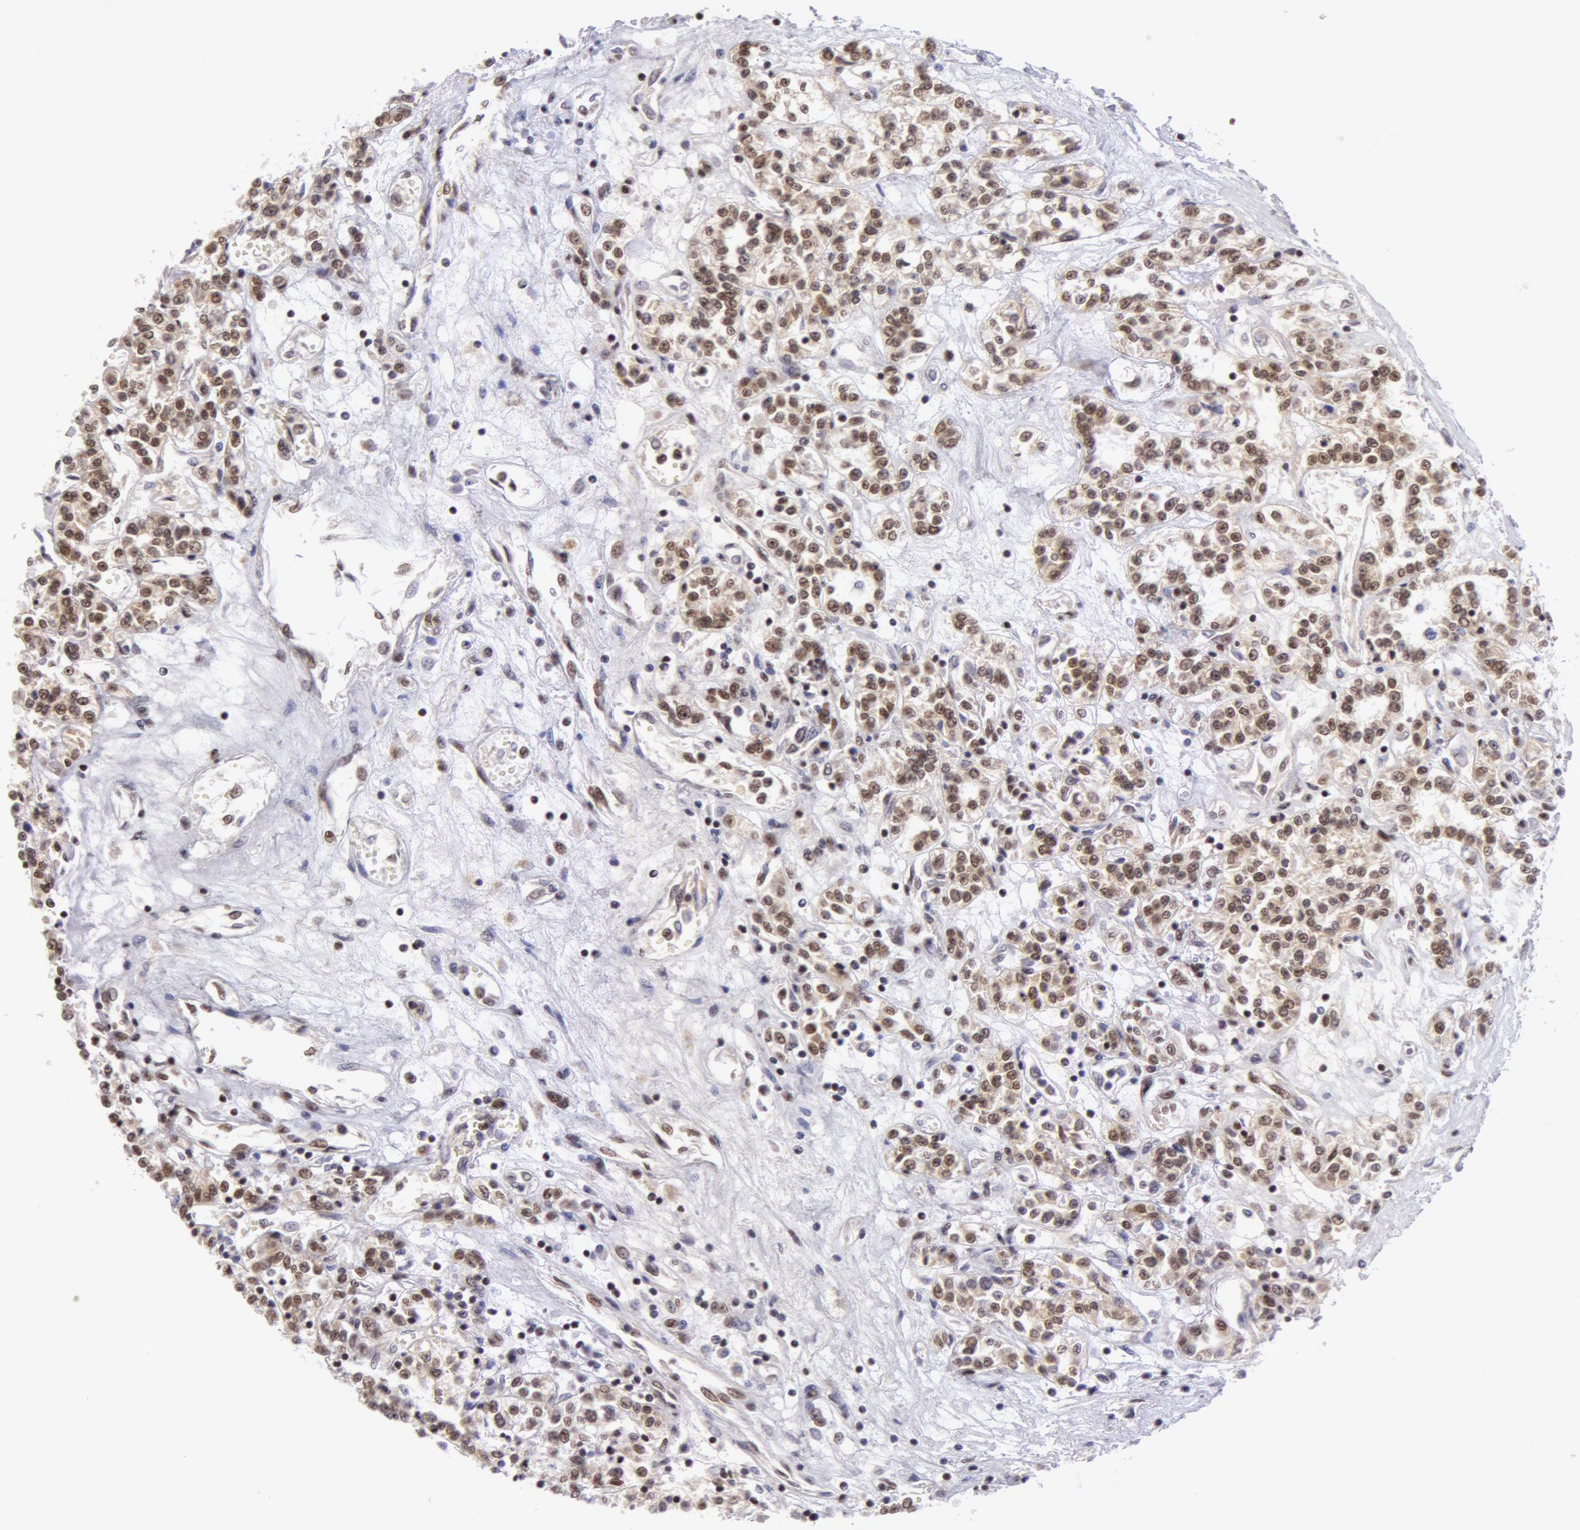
{"staining": {"intensity": "moderate", "quantity": "25%-75%", "location": "nuclear"}, "tissue": "renal cancer", "cell_type": "Tumor cells", "image_type": "cancer", "snomed": [{"axis": "morphology", "description": "Adenocarcinoma, NOS"}, {"axis": "topography", "description": "Kidney"}], "caption": "IHC staining of renal adenocarcinoma, which shows medium levels of moderate nuclear positivity in approximately 25%-75% of tumor cells indicating moderate nuclear protein expression. The staining was performed using DAB (brown) for protein detection and nuclei were counterstained in hematoxylin (blue).", "gene": "VRTN", "patient": {"sex": "female", "age": 76}}